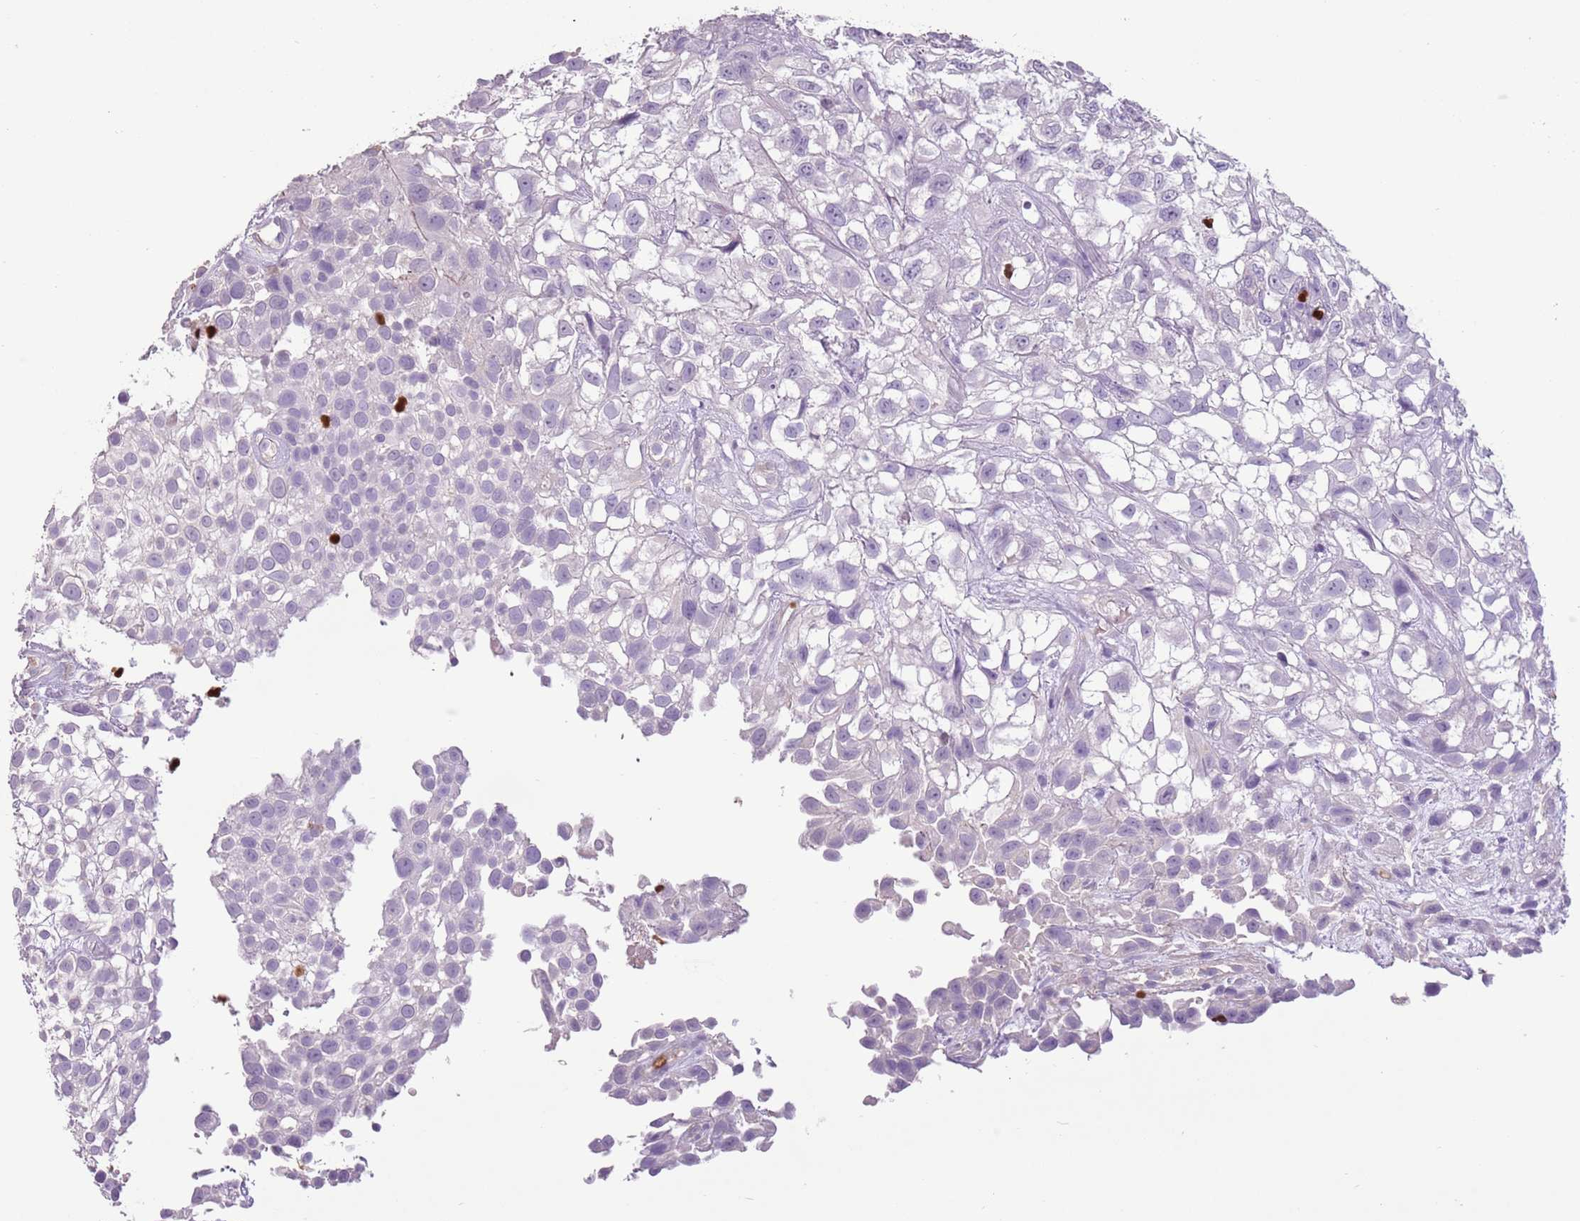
{"staining": {"intensity": "negative", "quantity": "none", "location": "none"}, "tissue": "urothelial cancer", "cell_type": "Tumor cells", "image_type": "cancer", "snomed": [{"axis": "morphology", "description": "Urothelial carcinoma, High grade"}, {"axis": "topography", "description": "Urinary bladder"}], "caption": "Immunohistochemical staining of human urothelial carcinoma (high-grade) demonstrates no significant staining in tumor cells. The staining is performed using DAB brown chromogen with nuclei counter-stained in using hematoxylin.", "gene": "CELF6", "patient": {"sex": "male", "age": 56}}